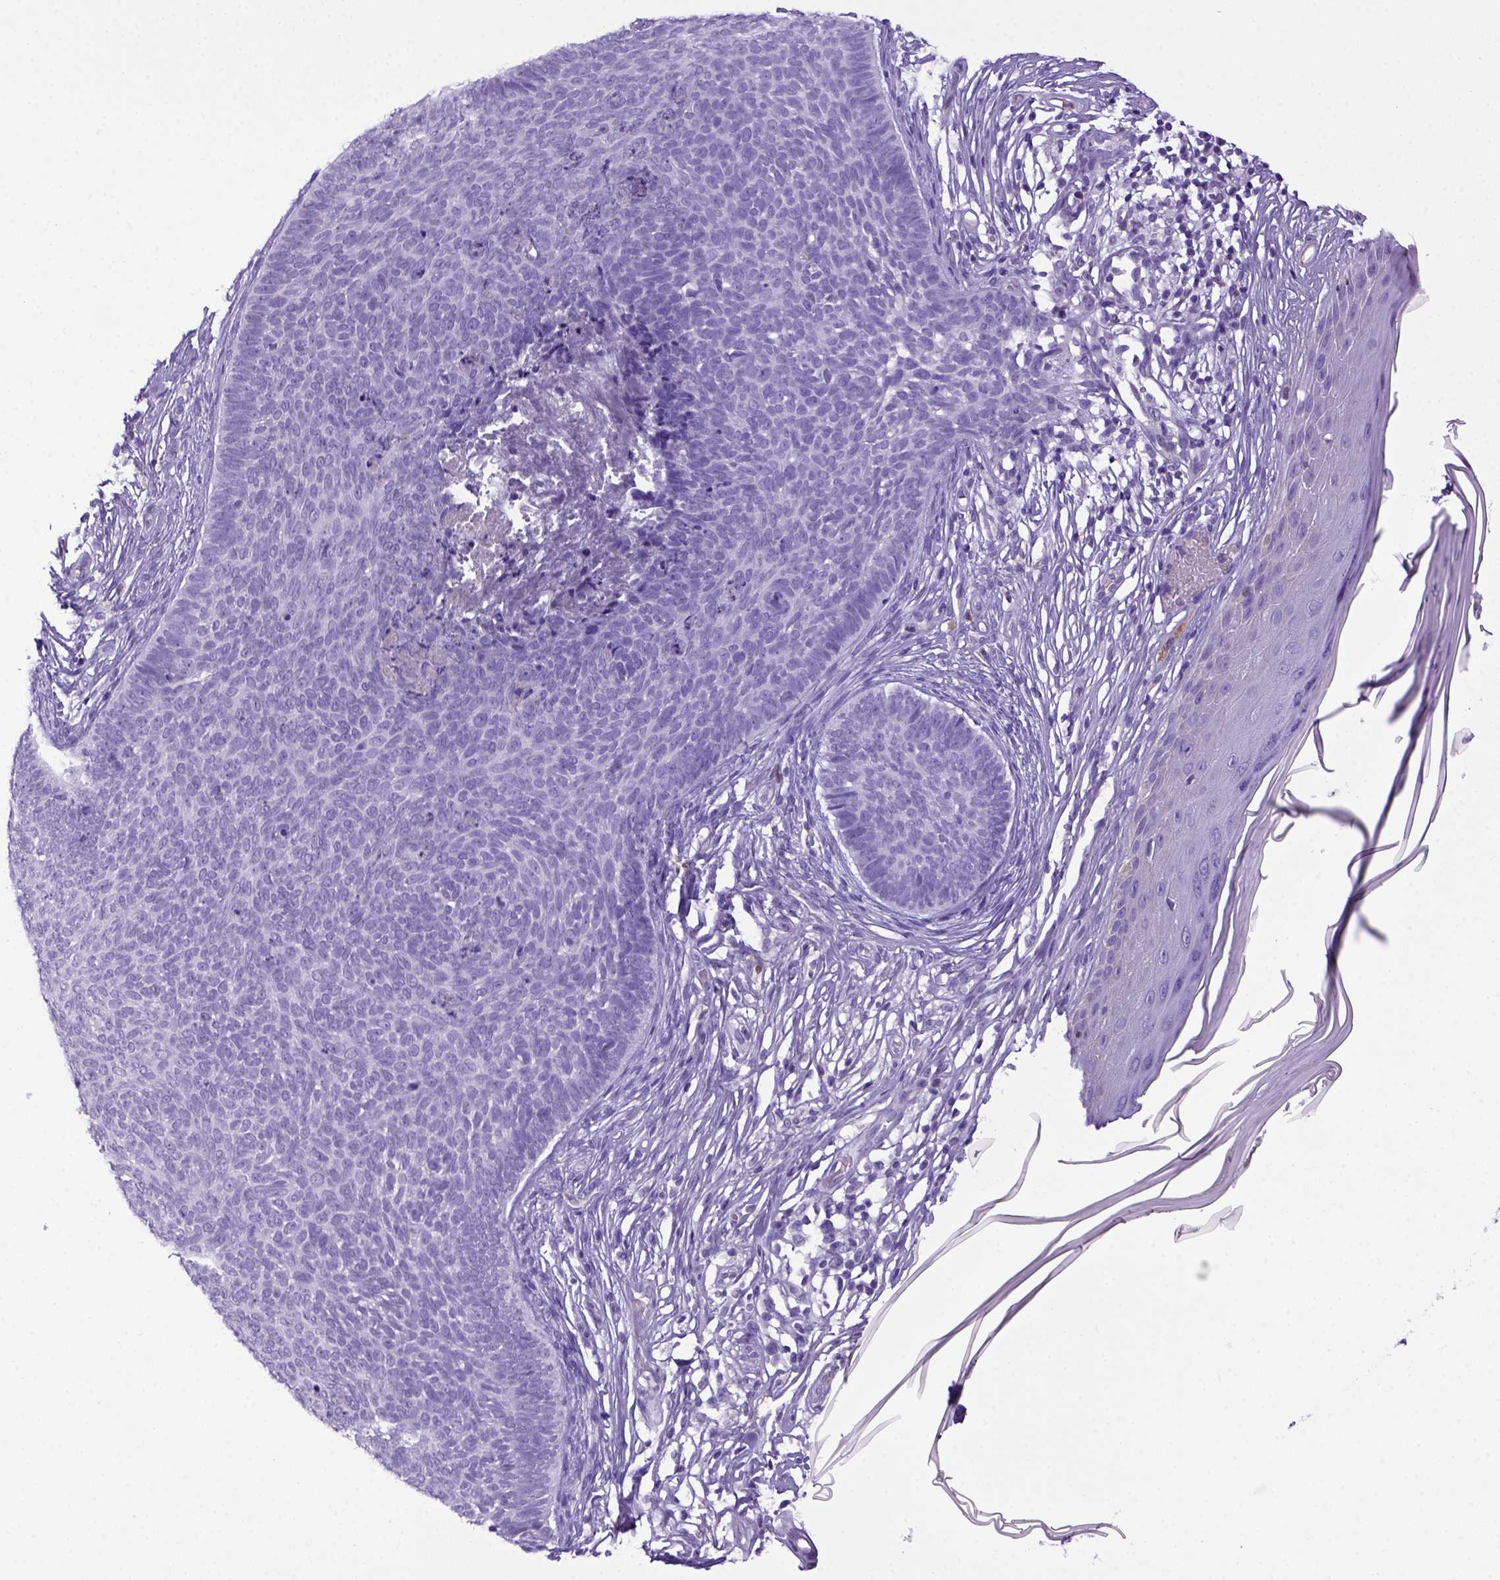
{"staining": {"intensity": "negative", "quantity": "none", "location": "none"}, "tissue": "skin cancer", "cell_type": "Tumor cells", "image_type": "cancer", "snomed": [{"axis": "morphology", "description": "Basal cell carcinoma"}, {"axis": "topography", "description": "Skin"}], "caption": "This is a image of immunohistochemistry (IHC) staining of skin cancer, which shows no staining in tumor cells. Nuclei are stained in blue.", "gene": "ITIH4", "patient": {"sex": "male", "age": 85}}